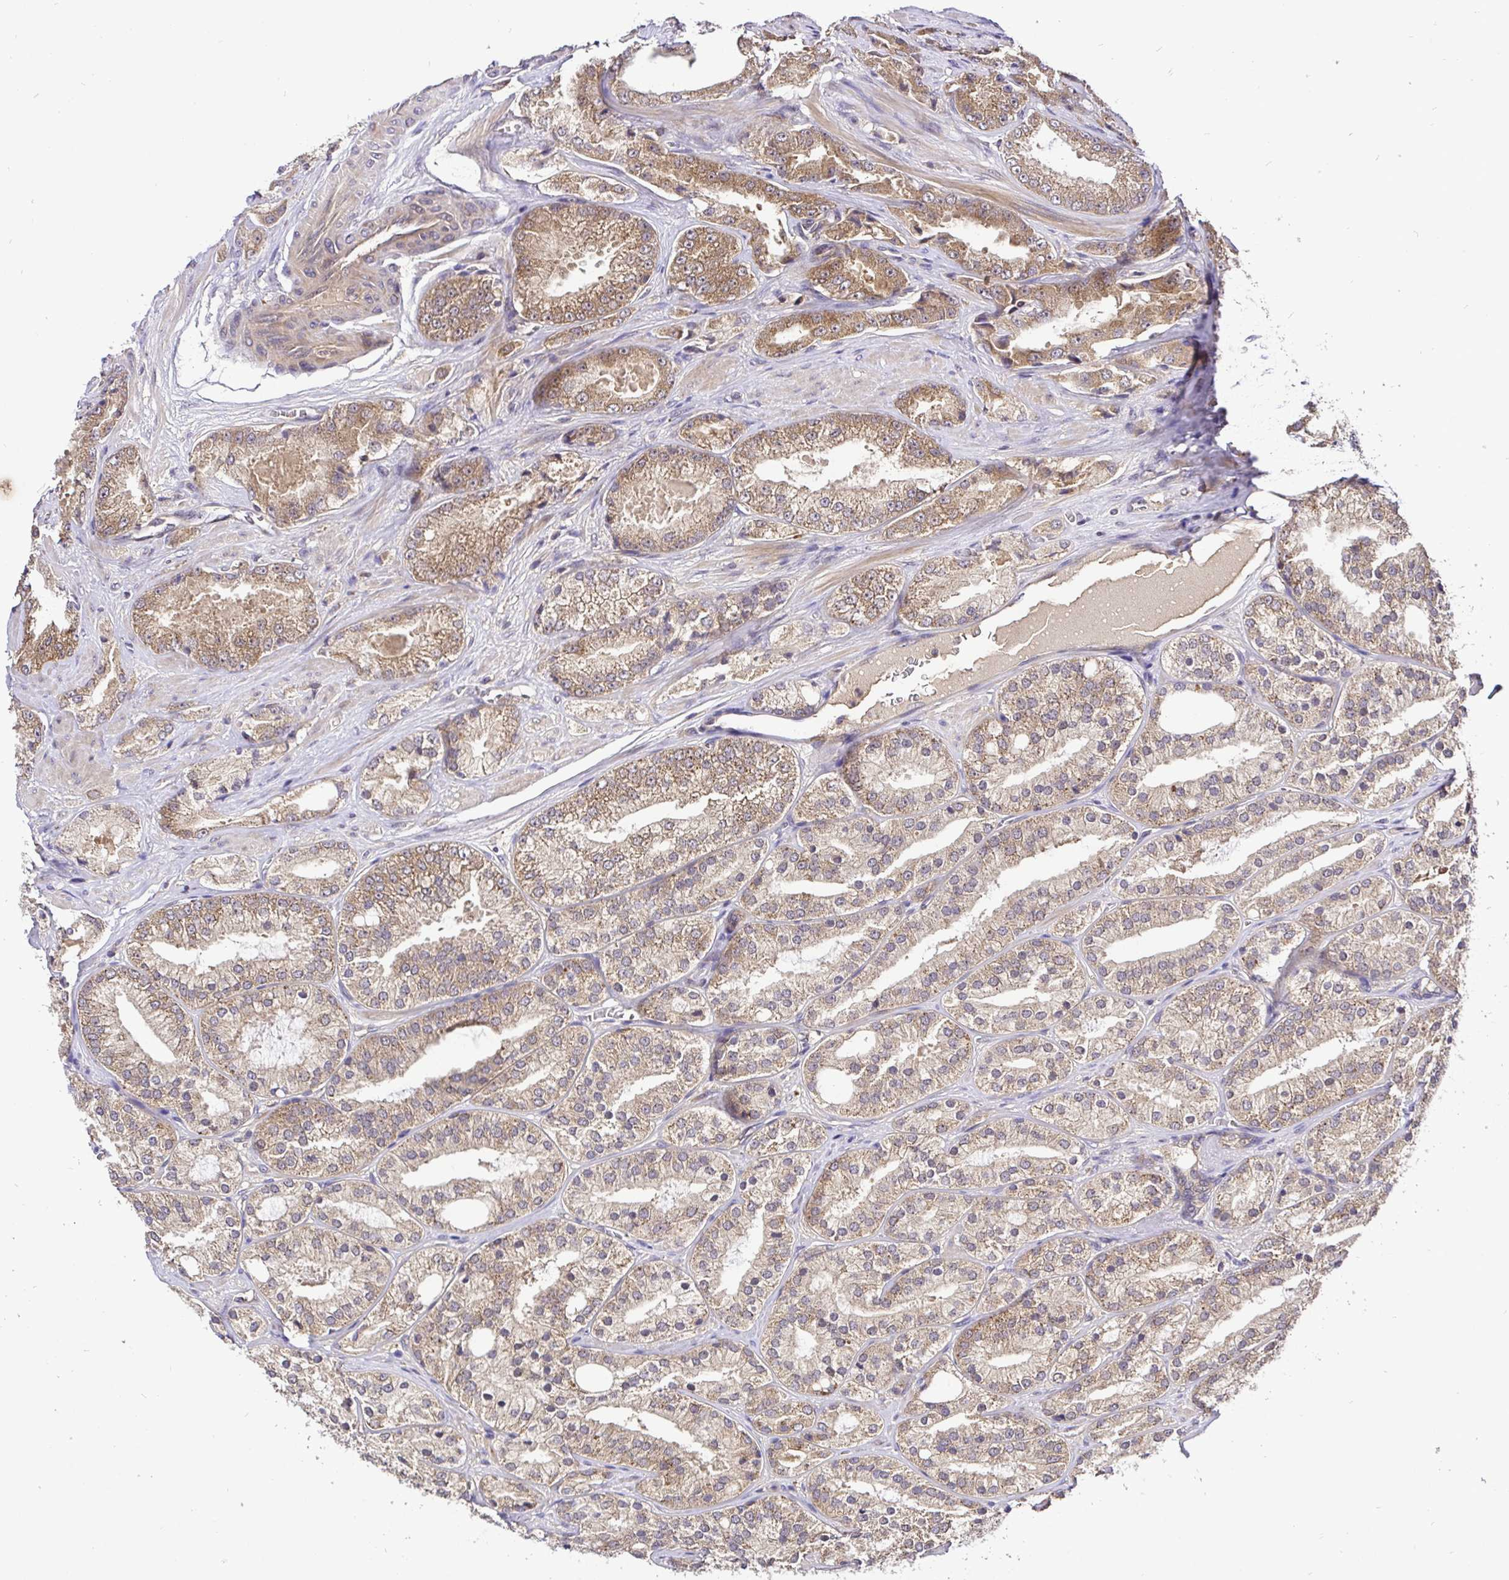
{"staining": {"intensity": "moderate", "quantity": "25%-75%", "location": "cytoplasmic/membranous"}, "tissue": "prostate cancer", "cell_type": "Tumor cells", "image_type": "cancer", "snomed": [{"axis": "morphology", "description": "Adenocarcinoma, High grade"}, {"axis": "topography", "description": "Prostate"}], "caption": "Brown immunohistochemical staining in human high-grade adenocarcinoma (prostate) demonstrates moderate cytoplasmic/membranous positivity in approximately 25%-75% of tumor cells.", "gene": "UBE2M", "patient": {"sex": "male", "age": 68}}